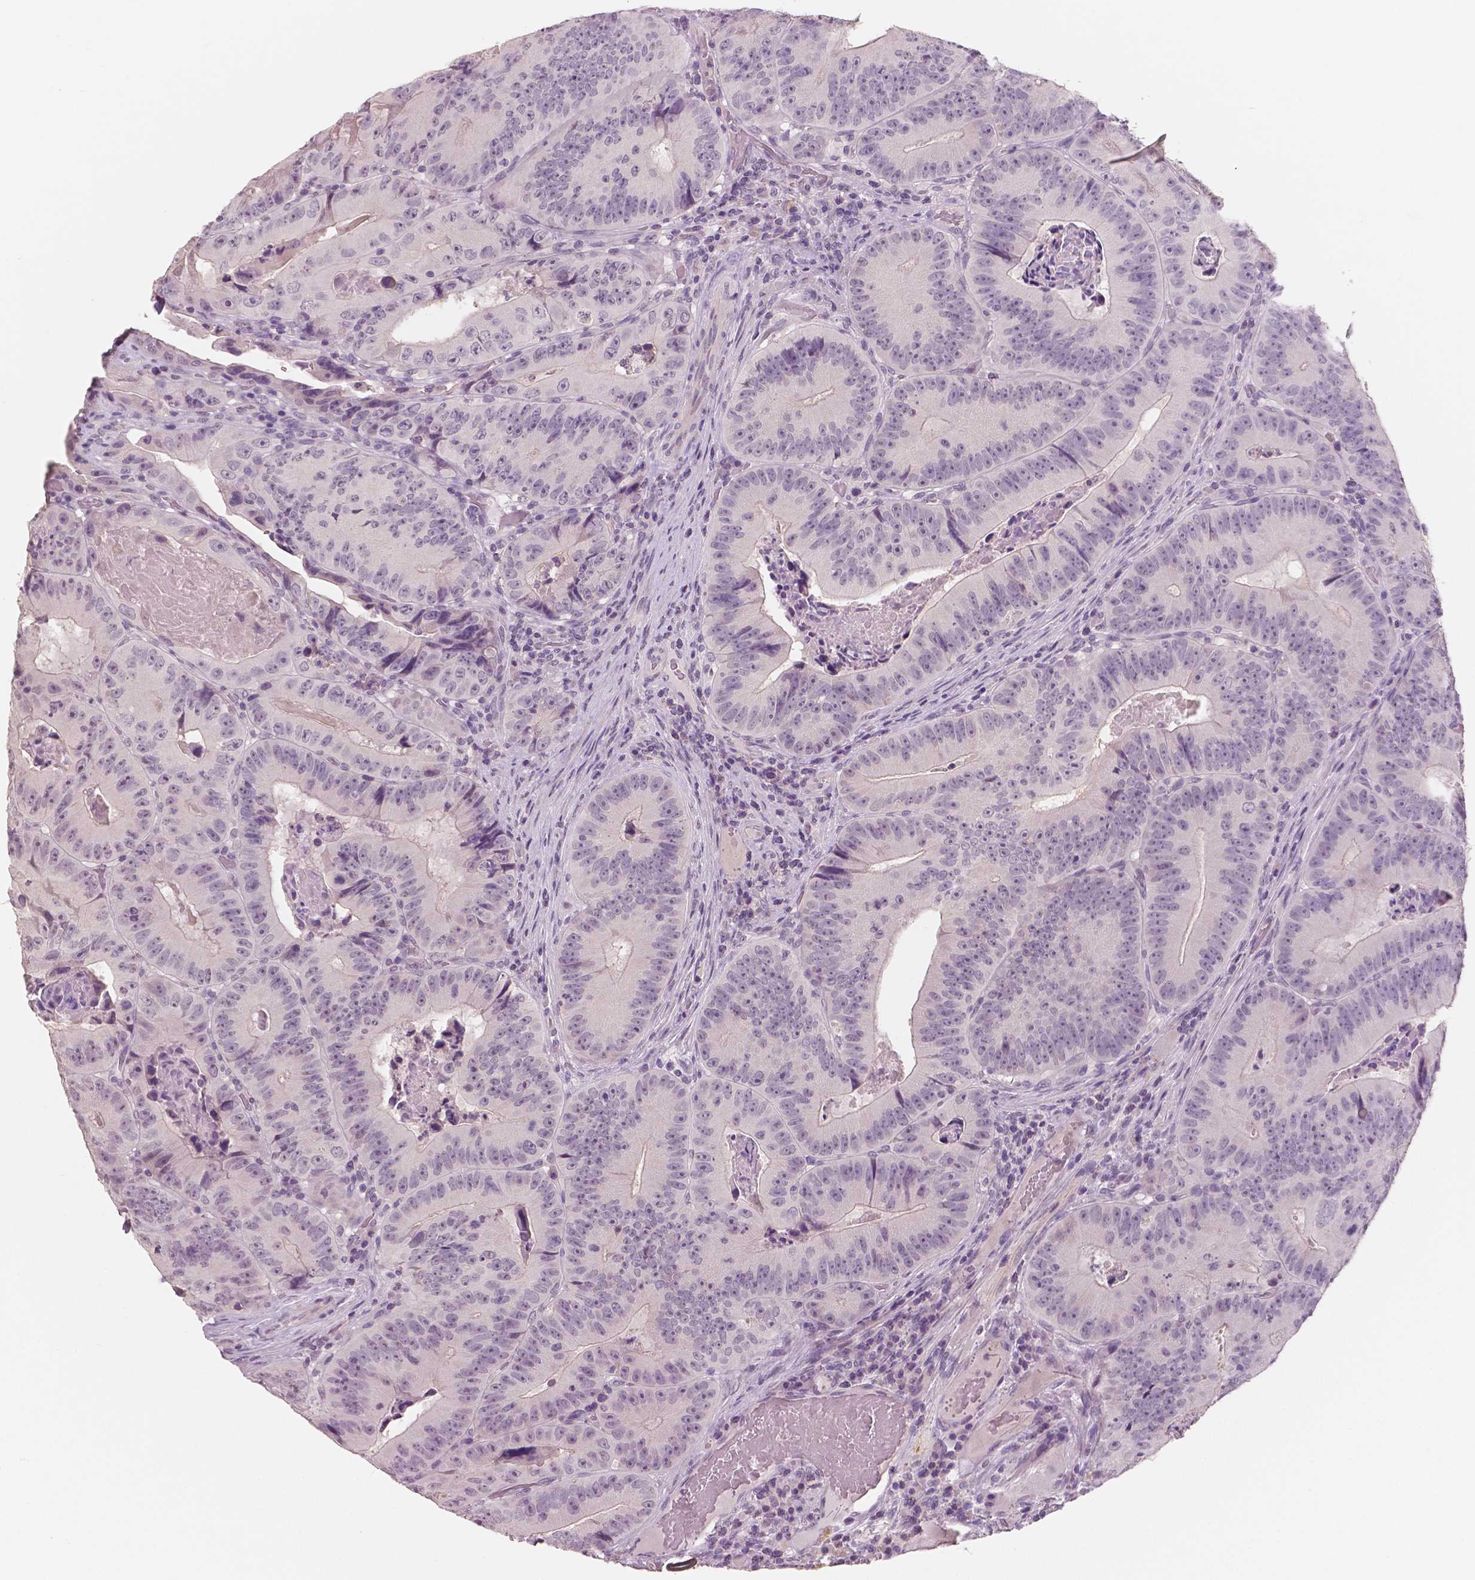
{"staining": {"intensity": "negative", "quantity": "none", "location": "none"}, "tissue": "colorectal cancer", "cell_type": "Tumor cells", "image_type": "cancer", "snomed": [{"axis": "morphology", "description": "Adenocarcinoma, NOS"}, {"axis": "topography", "description": "Colon"}], "caption": "A high-resolution photomicrograph shows immunohistochemistry staining of colorectal adenocarcinoma, which shows no significant expression in tumor cells.", "gene": "NECAB1", "patient": {"sex": "female", "age": 86}}